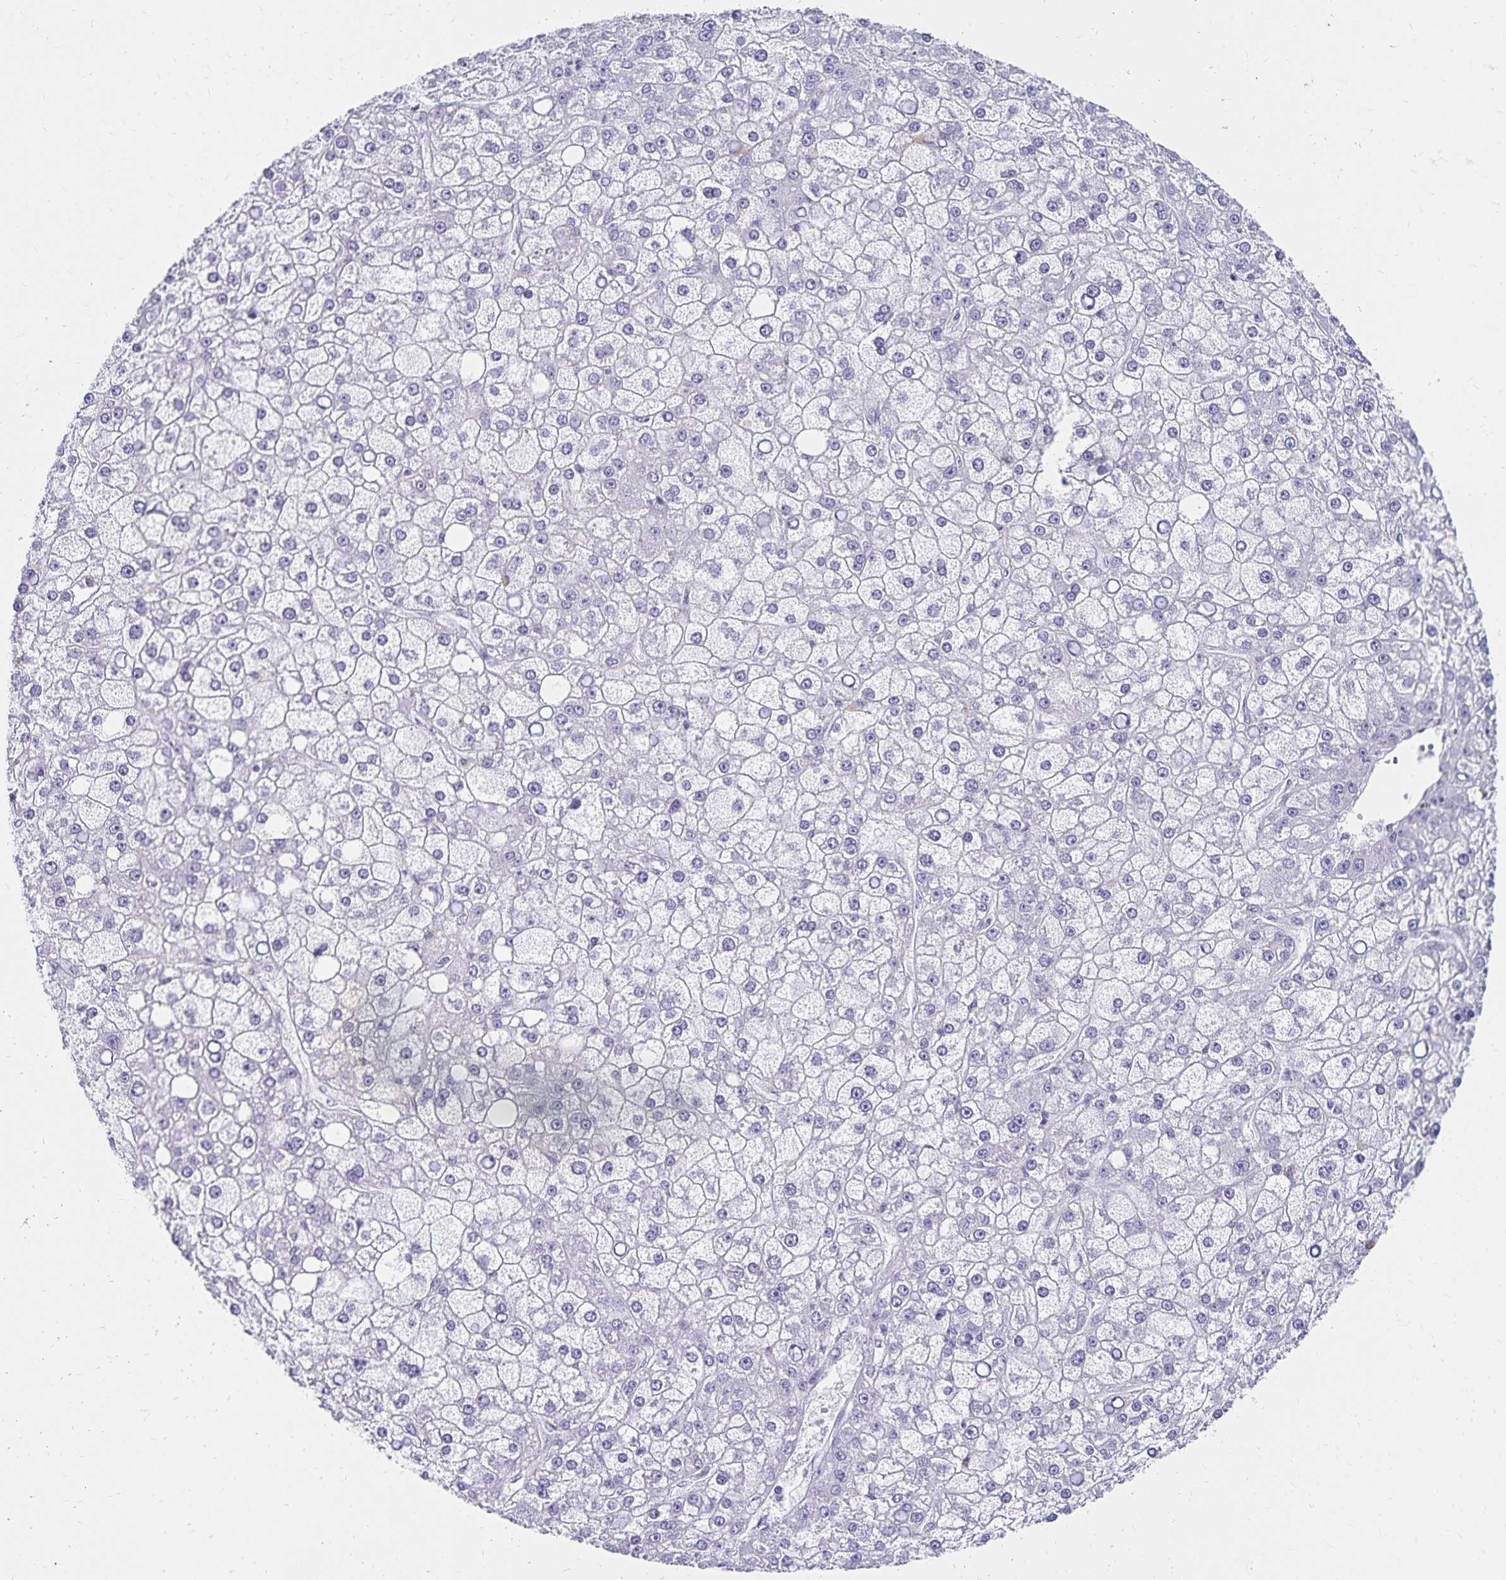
{"staining": {"intensity": "negative", "quantity": "none", "location": "none"}, "tissue": "liver cancer", "cell_type": "Tumor cells", "image_type": "cancer", "snomed": [{"axis": "morphology", "description": "Carcinoma, Hepatocellular, NOS"}, {"axis": "topography", "description": "Liver"}], "caption": "IHC image of neoplastic tissue: human liver cancer stained with DAB shows no significant protein expression in tumor cells.", "gene": "C20orf85", "patient": {"sex": "male", "age": 67}}